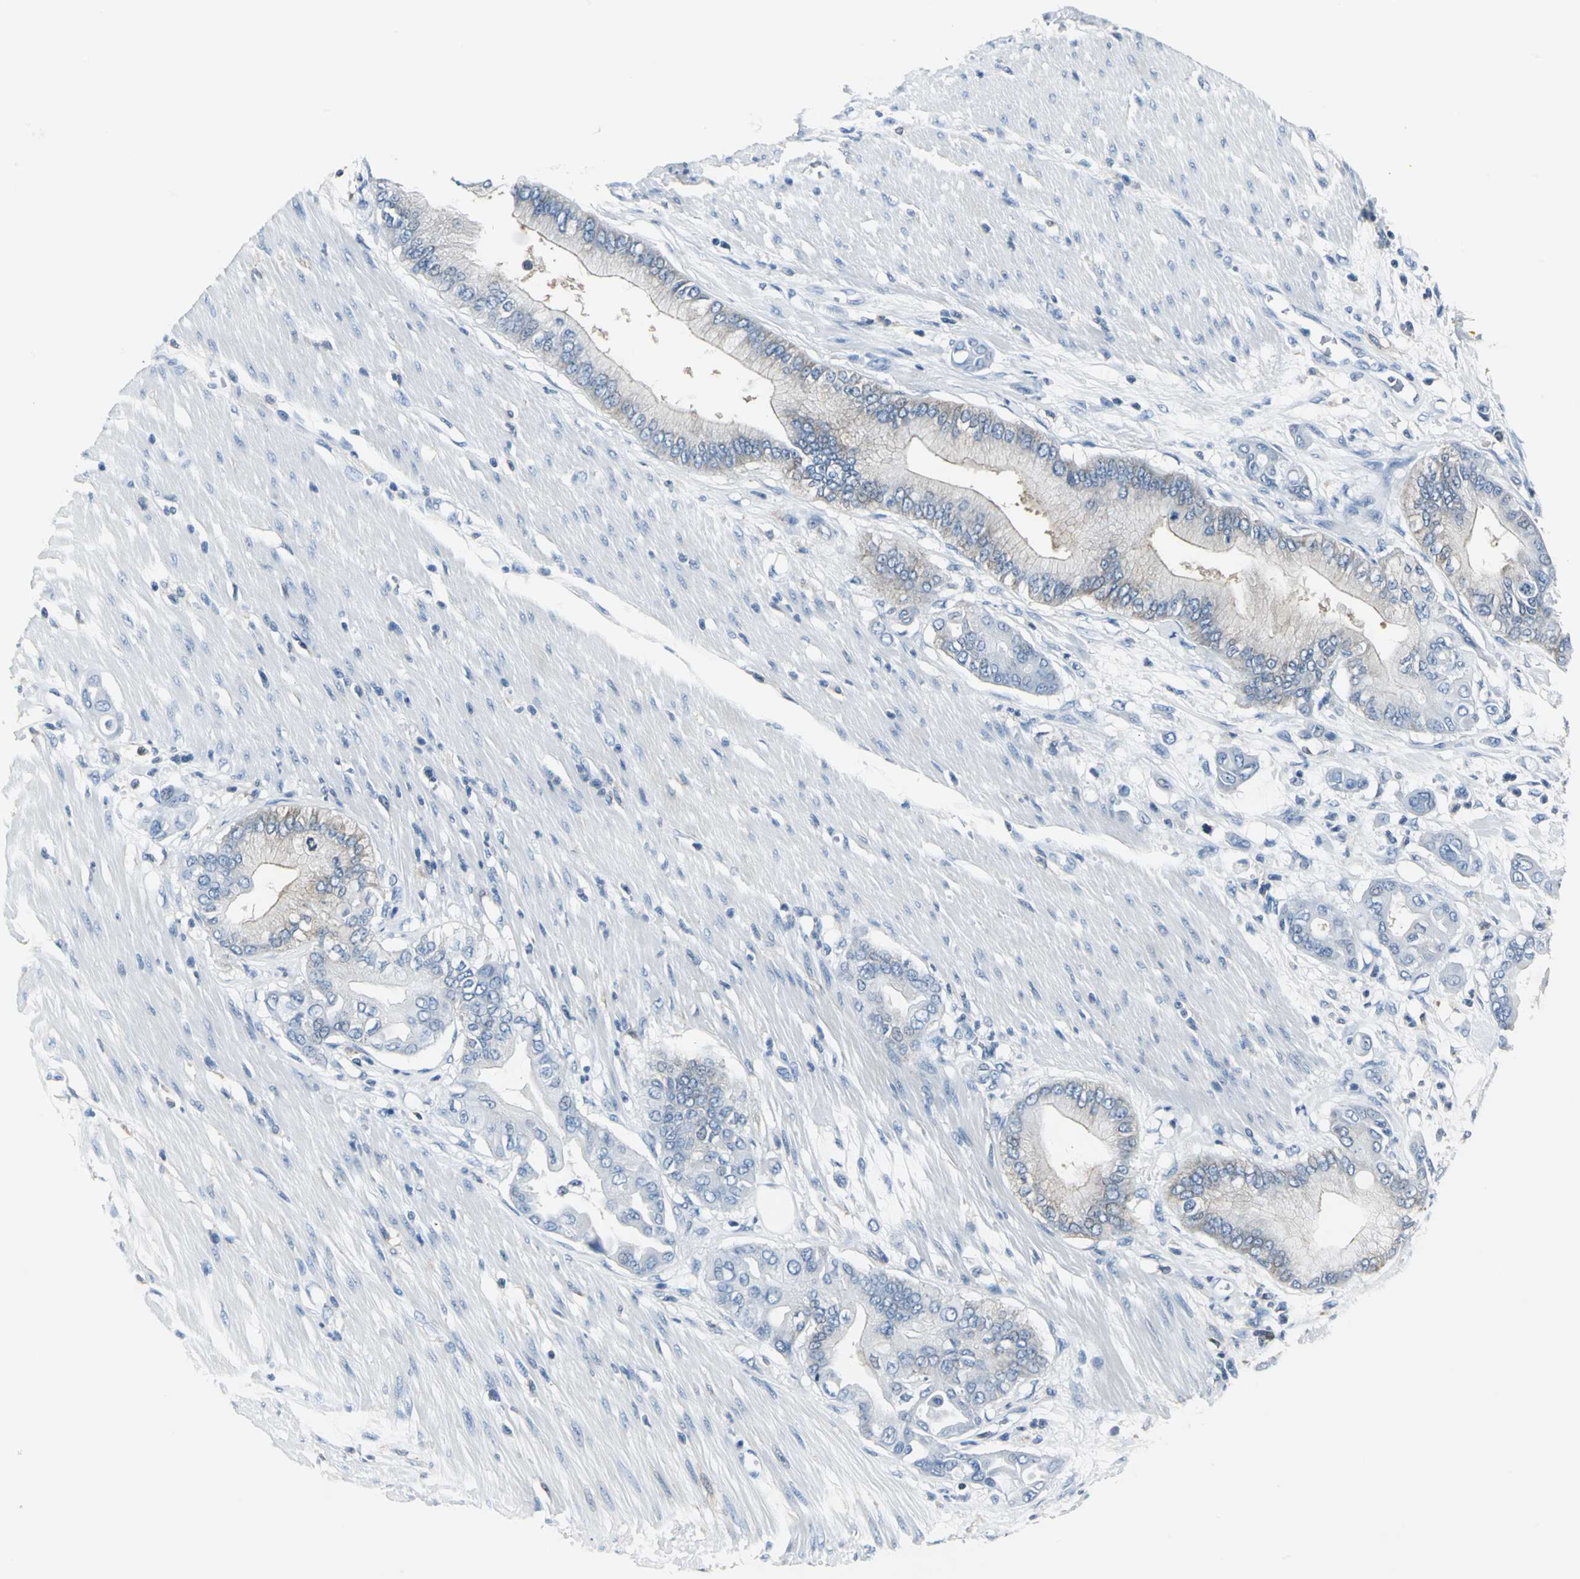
{"staining": {"intensity": "weak", "quantity": "25%-75%", "location": "cytoplasmic/membranous"}, "tissue": "pancreatic cancer", "cell_type": "Tumor cells", "image_type": "cancer", "snomed": [{"axis": "morphology", "description": "Adenocarcinoma, NOS"}, {"axis": "morphology", "description": "Adenocarcinoma, metastatic, NOS"}, {"axis": "topography", "description": "Lymph node"}, {"axis": "topography", "description": "Pancreas"}, {"axis": "topography", "description": "Duodenum"}], "caption": "Pancreatic cancer (metastatic adenocarcinoma) stained with a brown dye demonstrates weak cytoplasmic/membranous positive expression in approximately 25%-75% of tumor cells.", "gene": "IQGAP2", "patient": {"sex": "female", "age": 64}}